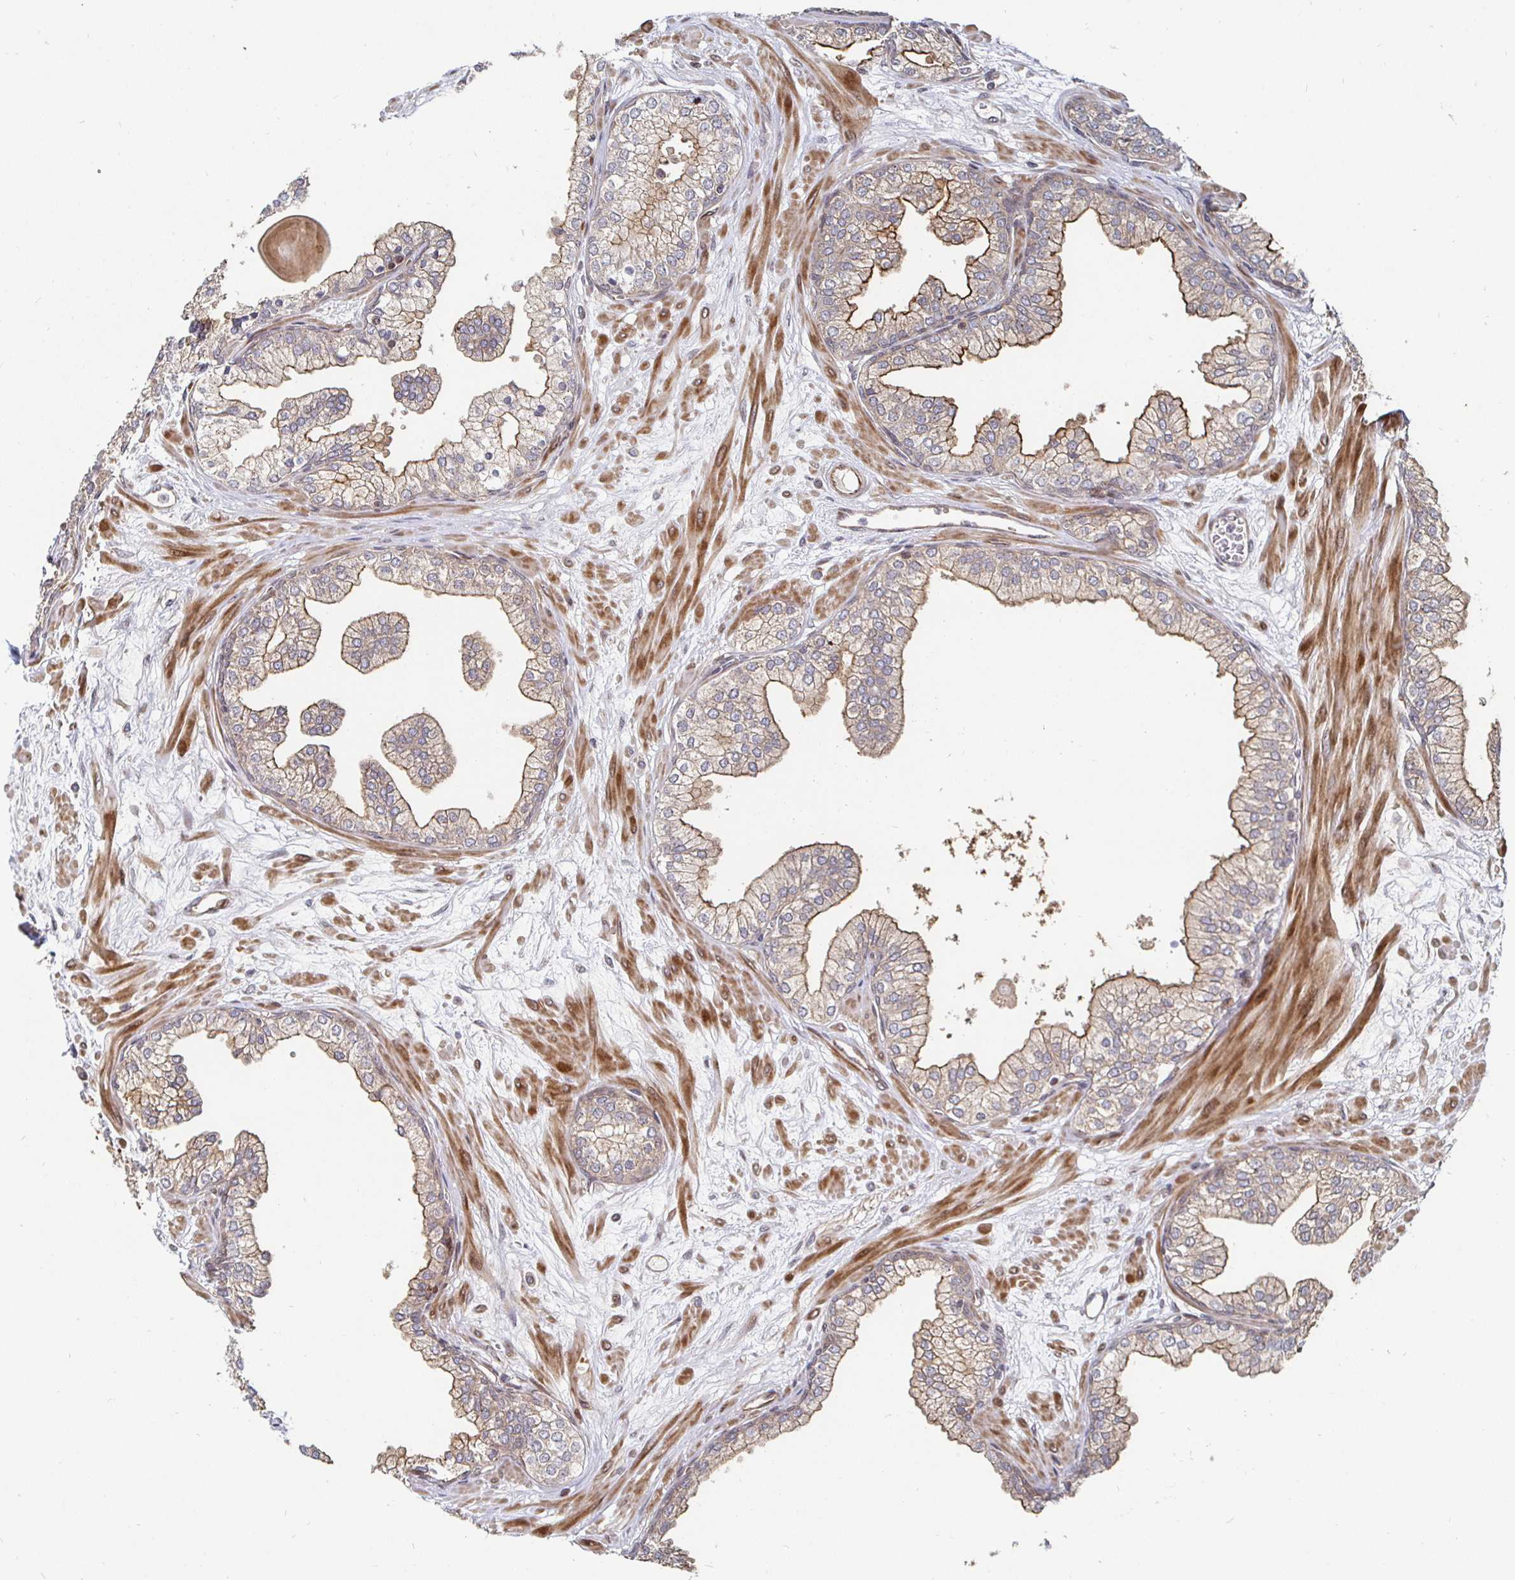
{"staining": {"intensity": "strong", "quantity": "25%-75%", "location": "cytoplasmic/membranous"}, "tissue": "prostate", "cell_type": "Glandular cells", "image_type": "normal", "snomed": [{"axis": "morphology", "description": "Normal tissue, NOS"}, {"axis": "topography", "description": "Prostate"}, {"axis": "topography", "description": "Peripheral nerve tissue"}], "caption": "IHC (DAB) staining of benign prostate shows strong cytoplasmic/membranous protein positivity in approximately 25%-75% of glandular cells. (DAB = brown stain, brightfield microscopy at high magnification).", "gene": "TBKBP1", "patient": {"sex": "male", "age": 61}}